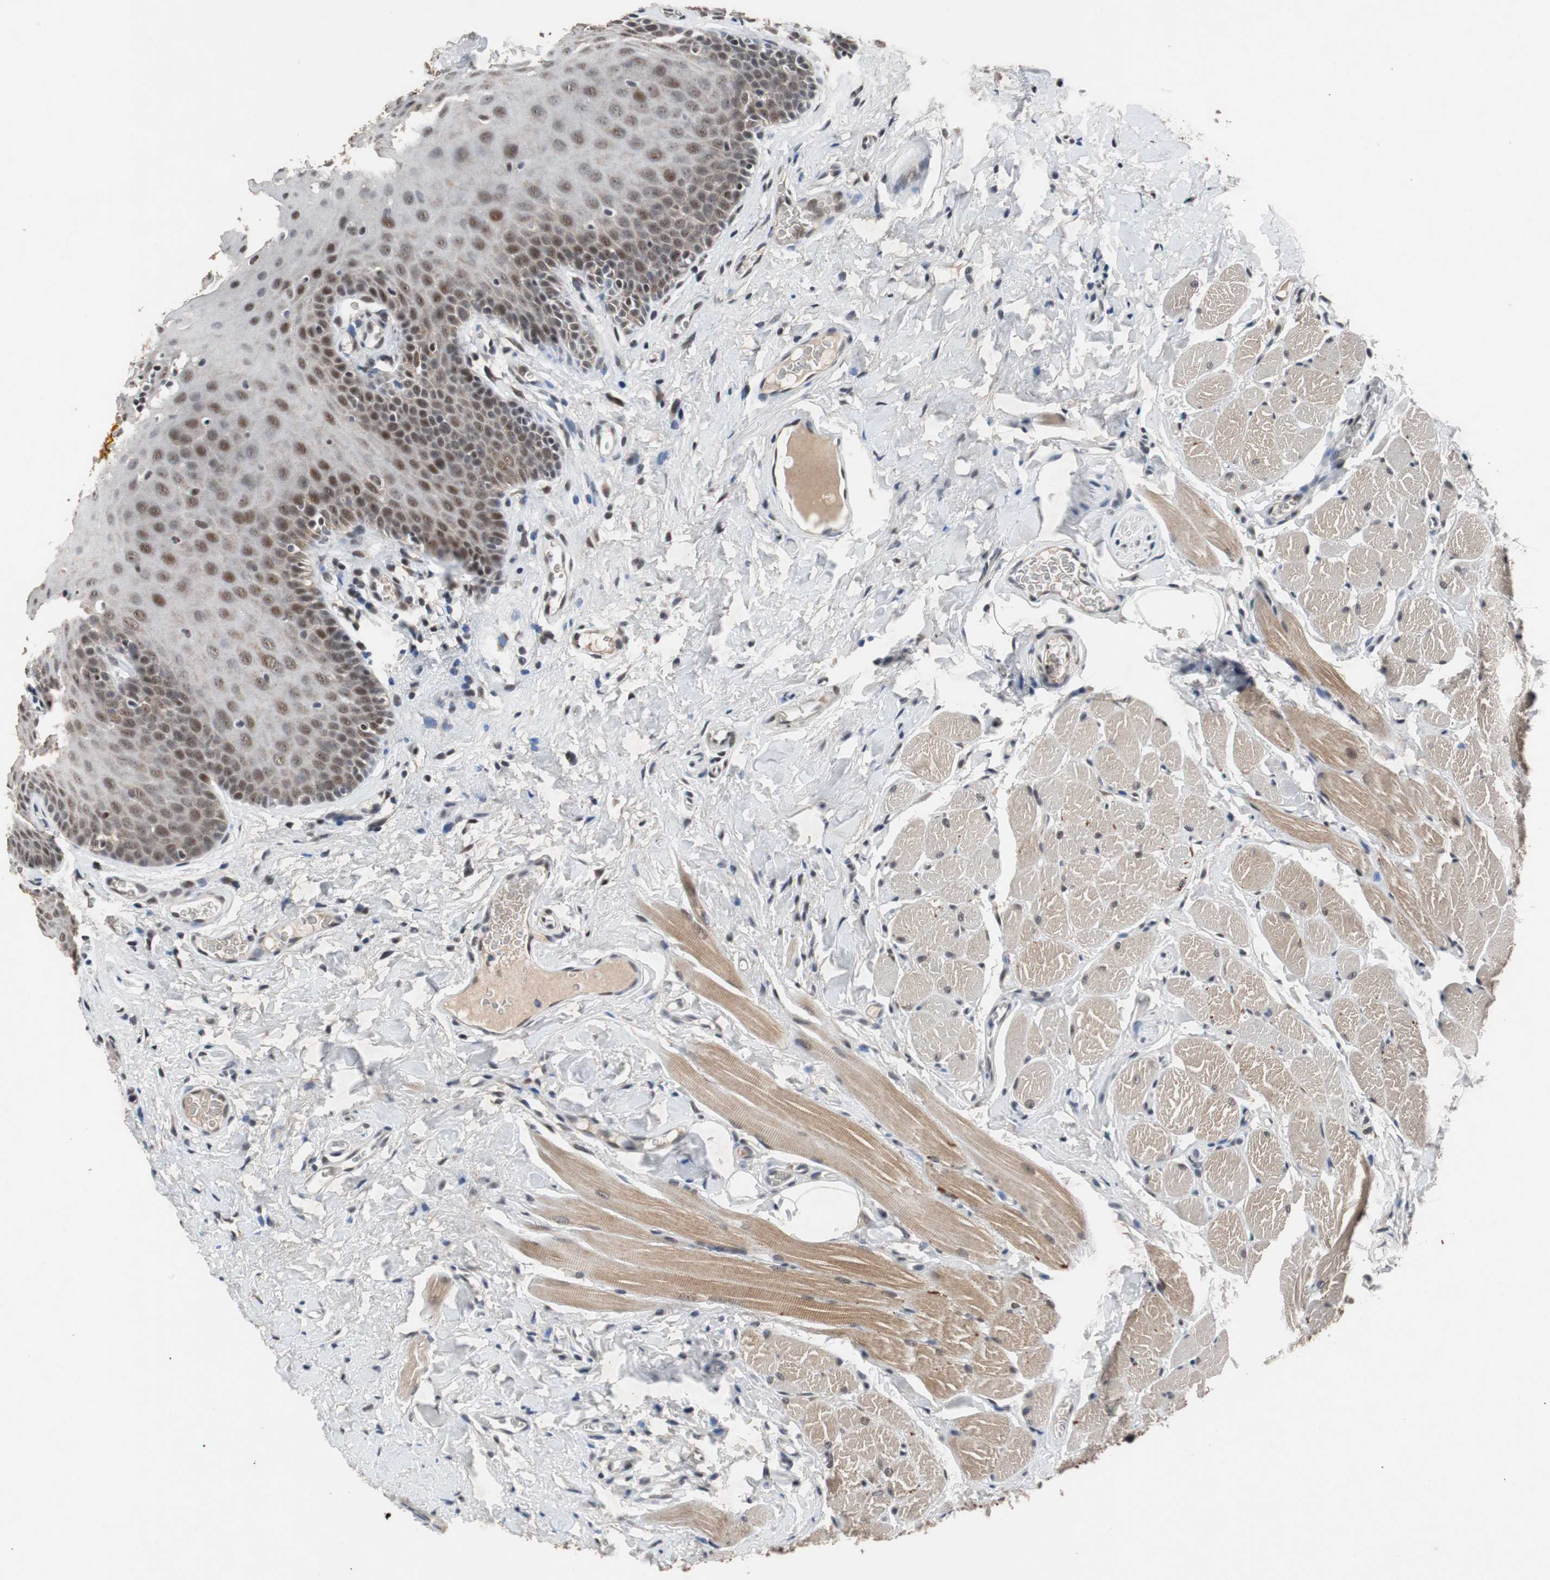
{"staining": {"intensity": "moderate", "quantity": "25%-75%", "location": "nuclear"}, "tissue": "oral mucosa", "cell_type": "Squamous epithelial cells", "image_type": "normal", "snomed": [{"axis": "morphology", "description": "Normal tissue, NOS"}, {"axis": "topography", "description": "Oral tissue"}], "caption": "Brown immunohistochemical staining in normal human oral mucosa reveals moderate nuclear expression in approximately 25%-75% of squamous epithelial cells.", "gene": "USP28", "patient": {"sex": "male", "age": 54}}